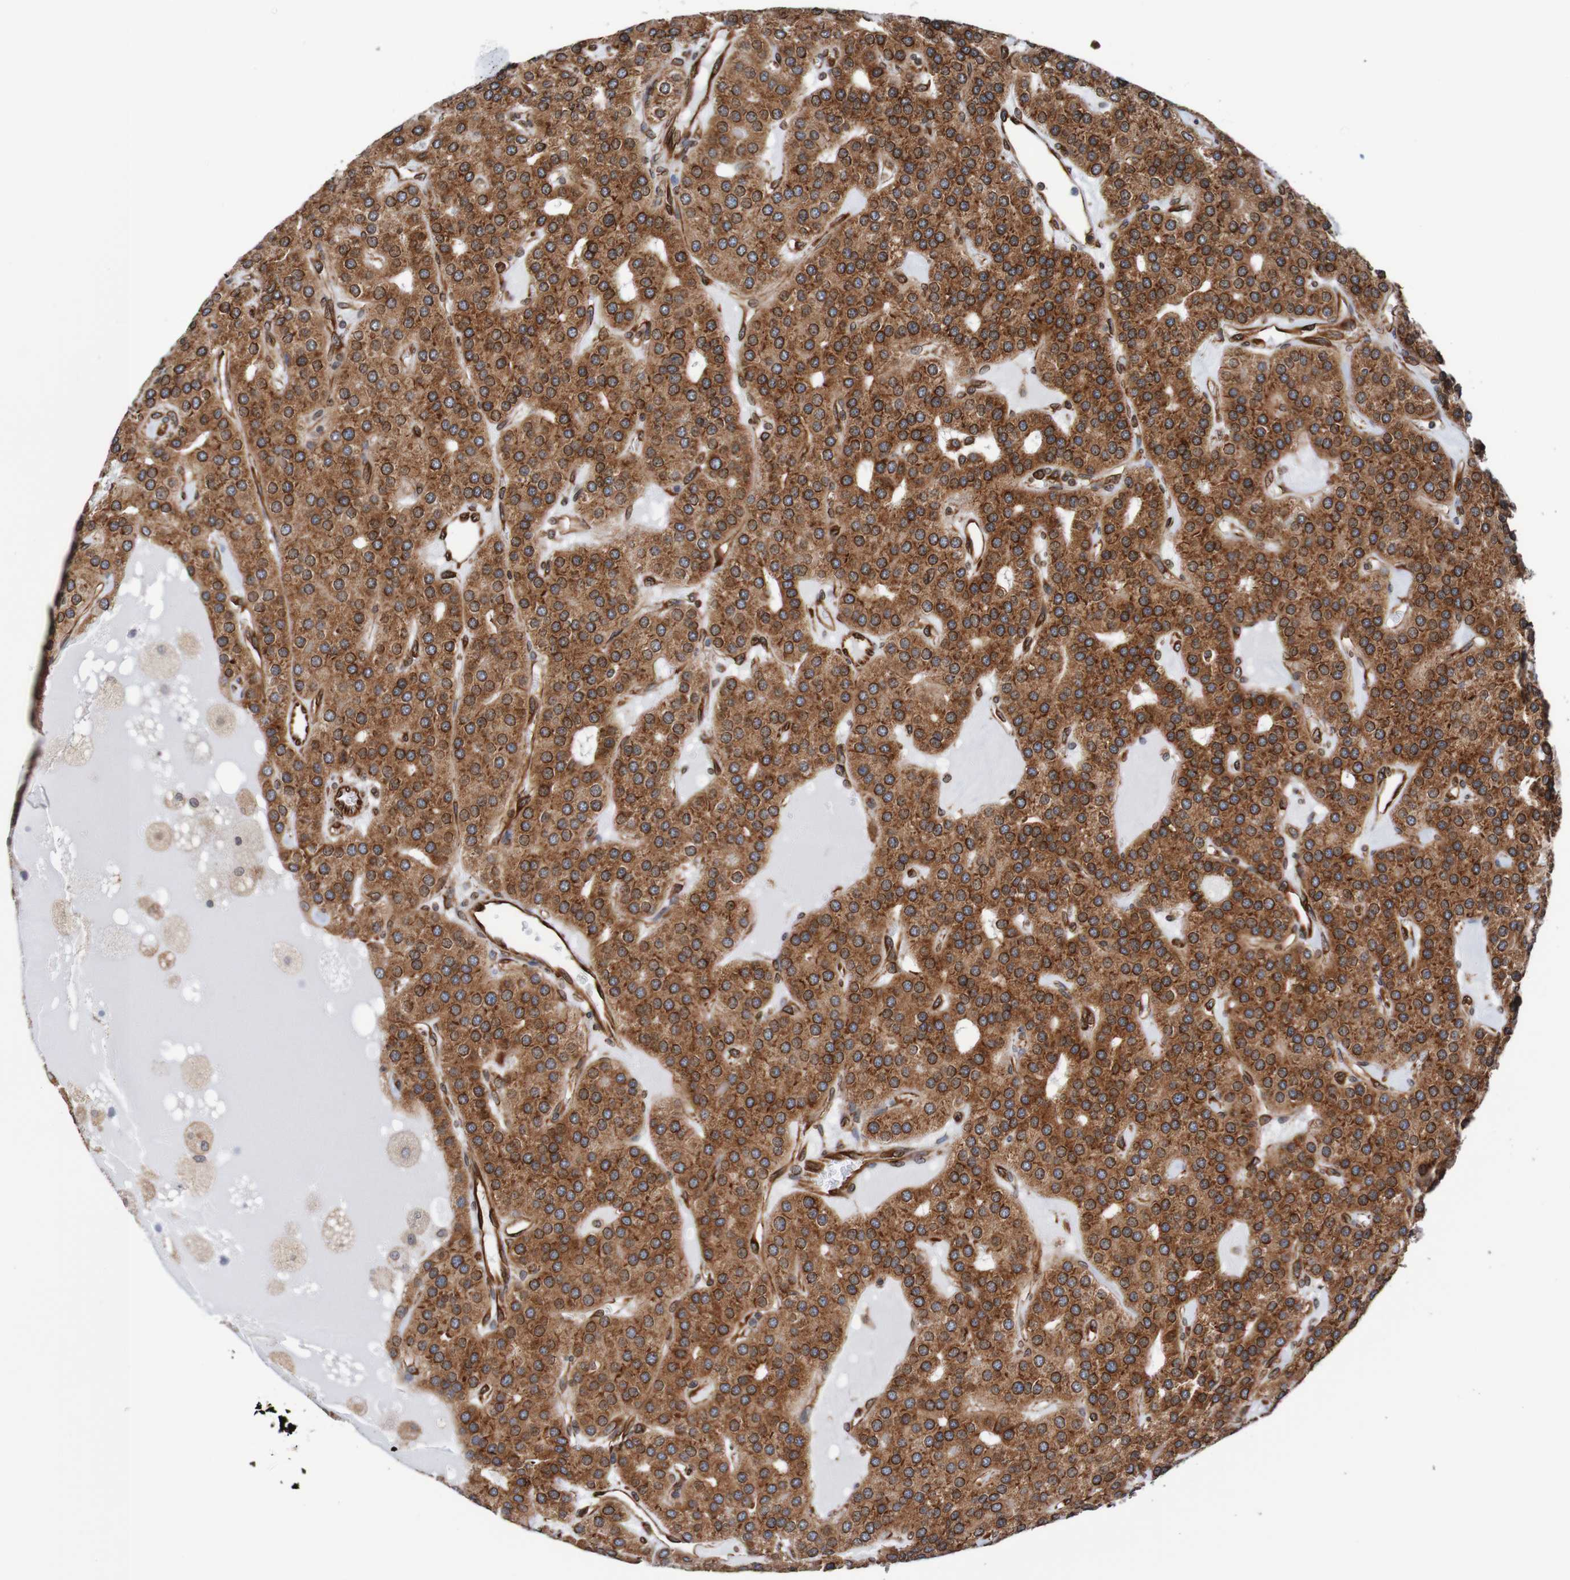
{"staining": {"intensity": "strong", "quantity": ">75%", "location": "cytoplasmic/membranous,nuclear"}, "tissue": "parathyroid gland", "cell_type": "Glandular cells", "image_type": "normal", "snomed": [{"axis": "morphology", "description": "Normal tissue, NOS"}, {"axis": "morphology", "description": "Adenoma, NOS"}, {"axis": "topography", "description": "Parathyroid gland"}], "caption": "Brown immunohistochemical staining in unremarkable human parathyroid gland displays strong cytoplasmic/membranous,nuclear staining in about >75% of glandular cells.", "gene": "TMEM109", "patient": {"sex": "female", "age": 86}}